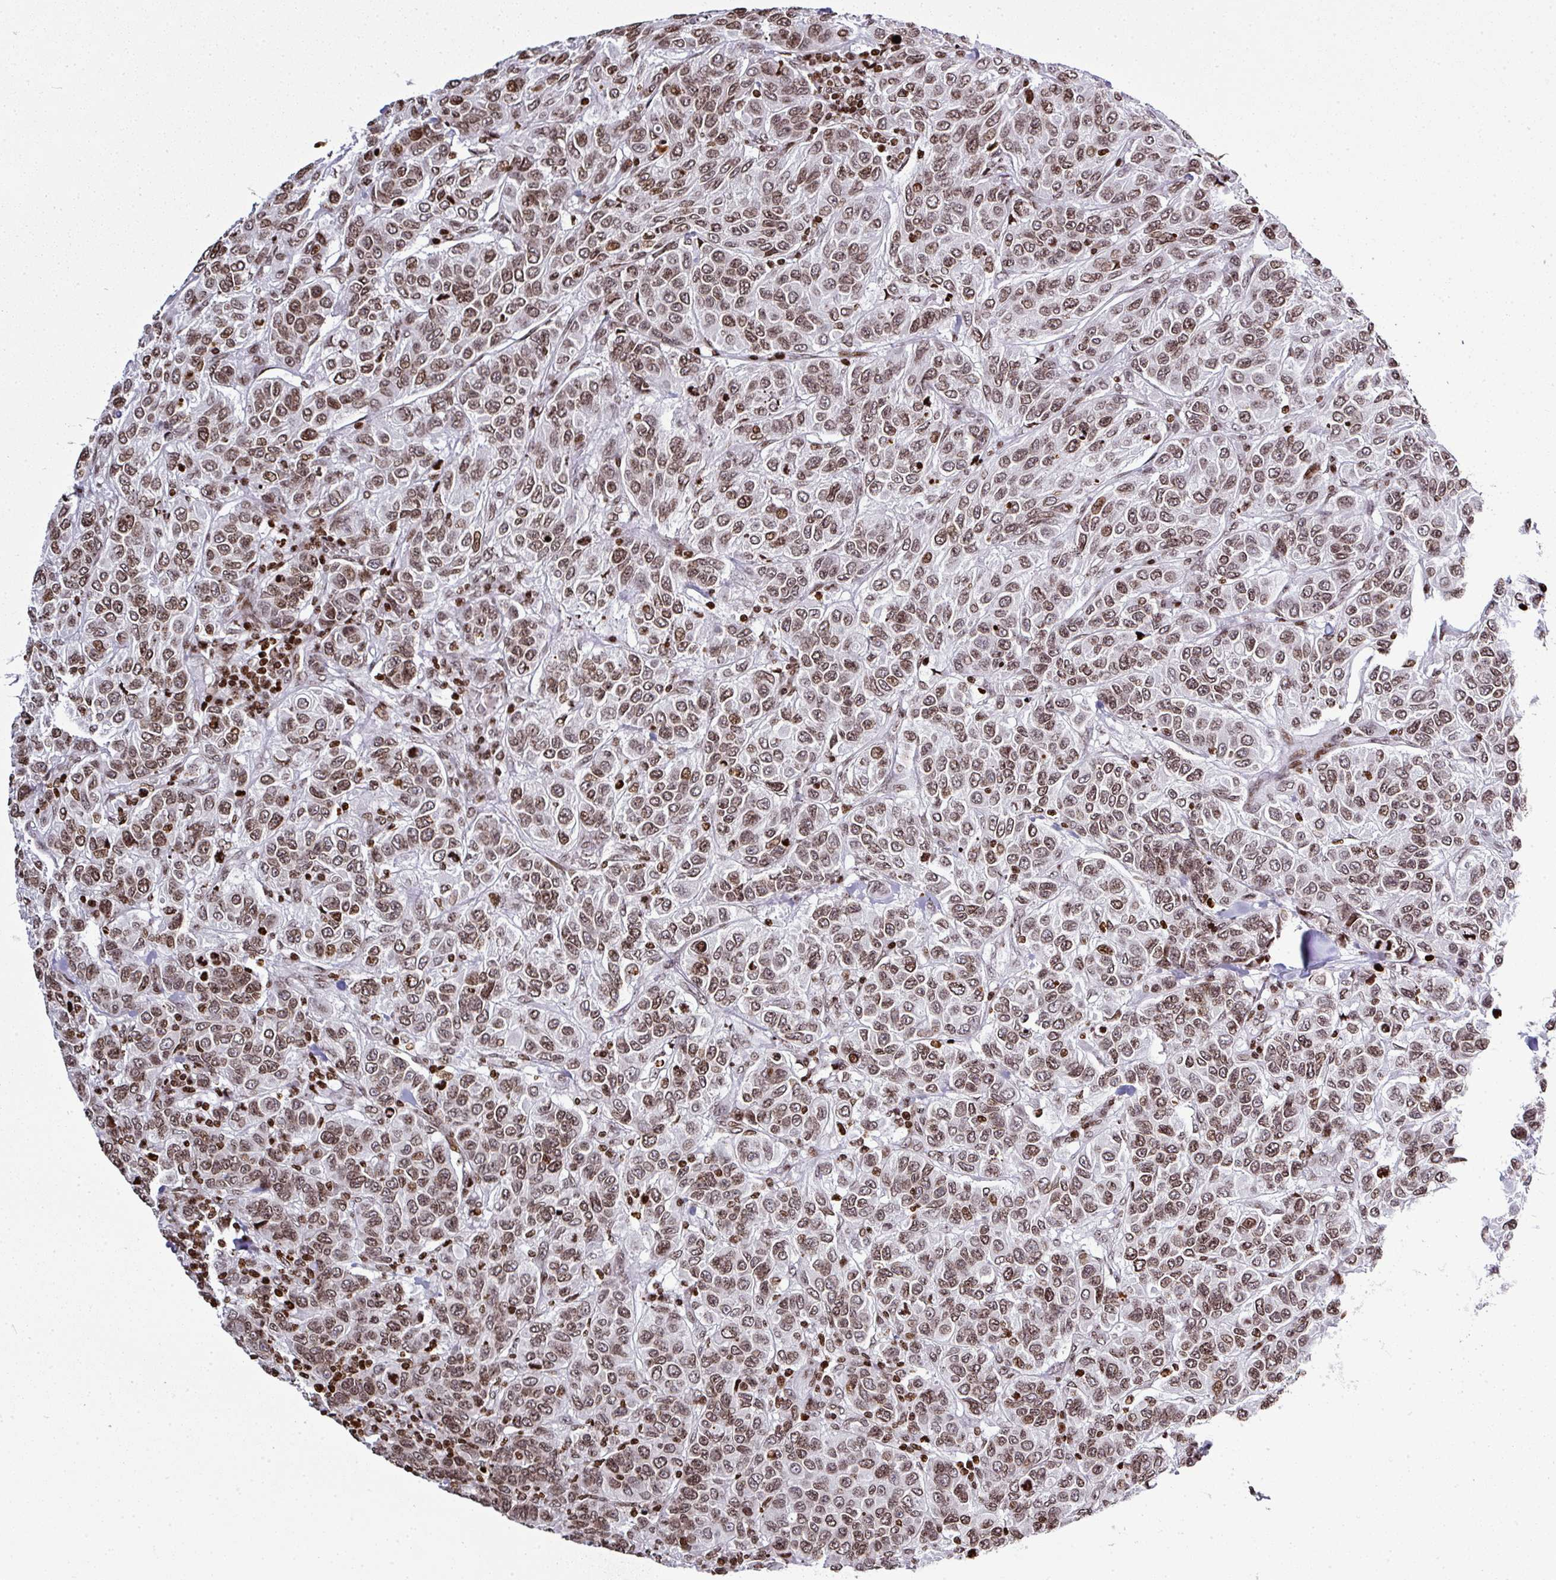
{"staining": {"intensity": "moderate", "quantity": ">75%", "location": "nuclear"}, "tissue": "breast cancer", "cell_type": "Tumor cells", "image_type": "cancer", "snomed": [{"axis": "morphology", "description": "Duct carcinoma"}, {"axis": "topography", "description": "Breast"}], "caption": "Protein staining reveals moderate nuclear positivity in approximately >75% of tumor cells in breast infiltrating ductal carcinoma.", "gene": "RASL11A", "patient": {"sex": "female", "age": 55}}